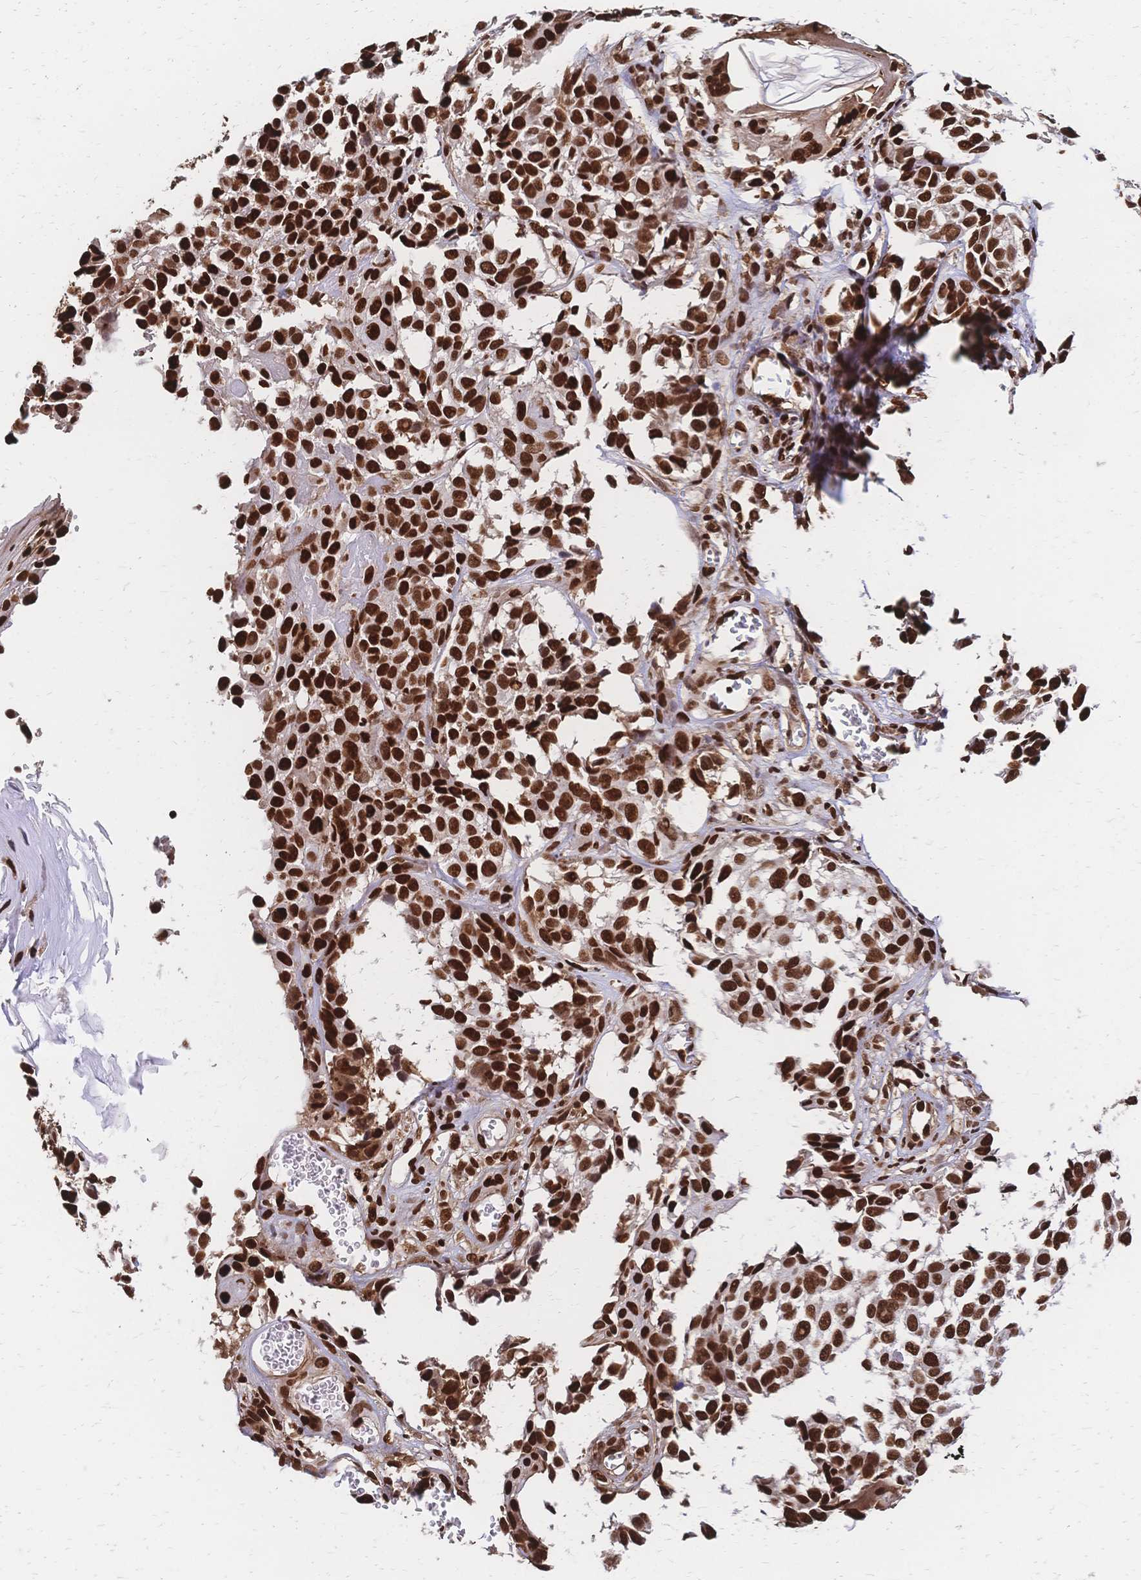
{"staining": {"intensity": "strong", "quantity": ">75%", "location": "nuclear"}, "tissue": "melanoma", "cell_type": "Tumor cells", "image_type": "cancer", "snomed": [{"axis": "morphology", "description": "Malignant melanoma, NOS"}, {"axis": "topography", "description": "Skin"}], "caption": "Malignant melanoma stained with a brown dye shows strong nuclear positive staining in about >75% of tumor cells.", "gene": "HDGF", "patient": {"sex": "male", "age": 73}}